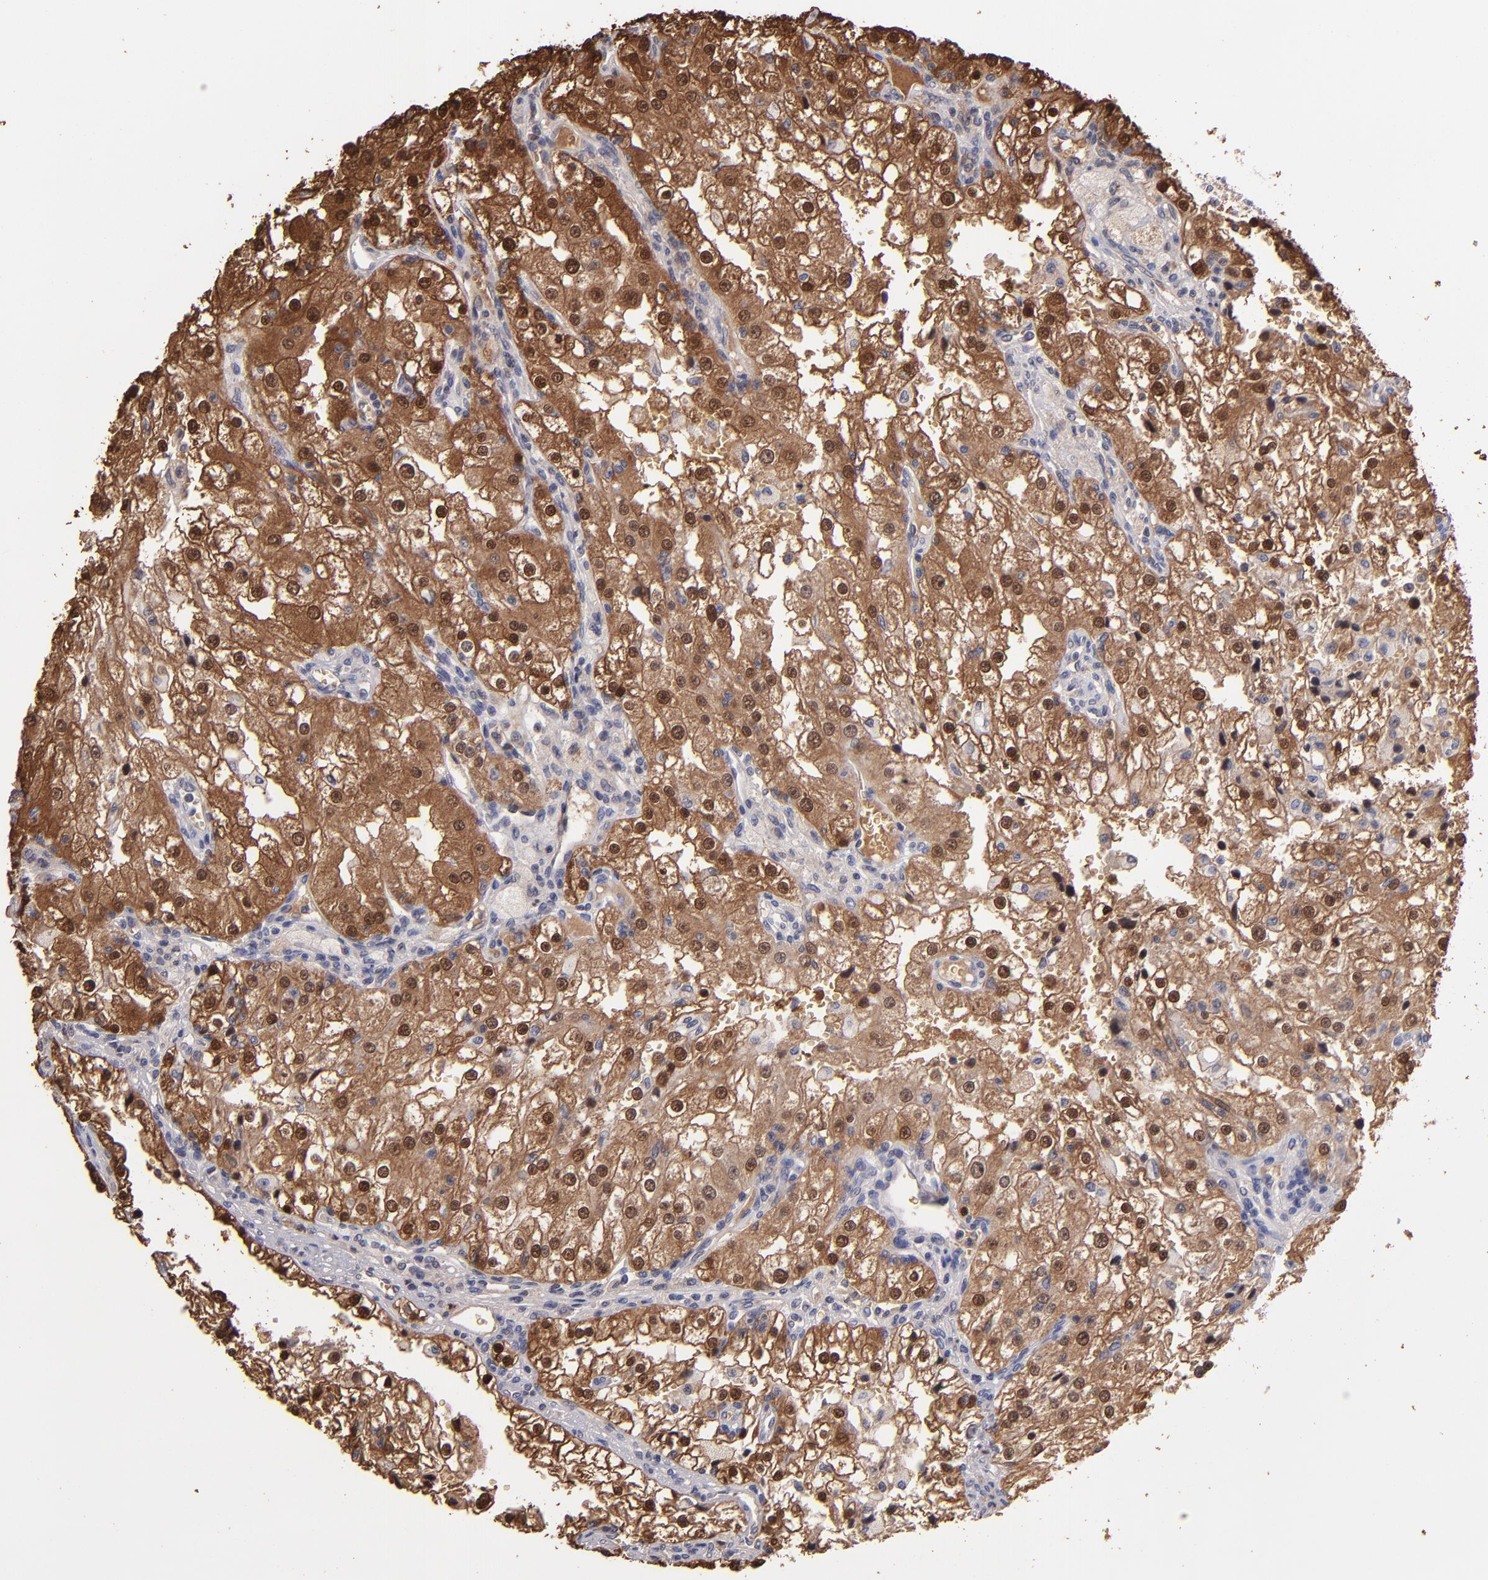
{"staining": {"intensity": "strong", "quantity": ">75%", "location": "cytoplasmic/membranous,nuclear"}, "tissue": "renal cancer", "cell_type": "Tumor cells", "image_type": "cancer", "snomed": [{"axis": "morphology", "description": "Adenocarcinoma, NOS"}, {"axis": "topography", "description": "Kidney"}], "caption": "This histopathology image reveals IHC staining of renal cancer (adenocarcinoma), with high strong cytoplasmic/membranous and nuclear positivity in approximately >75% of tumor cells.", "gene": "S100A1", "patient": {"sex": "female", "age": 74}}